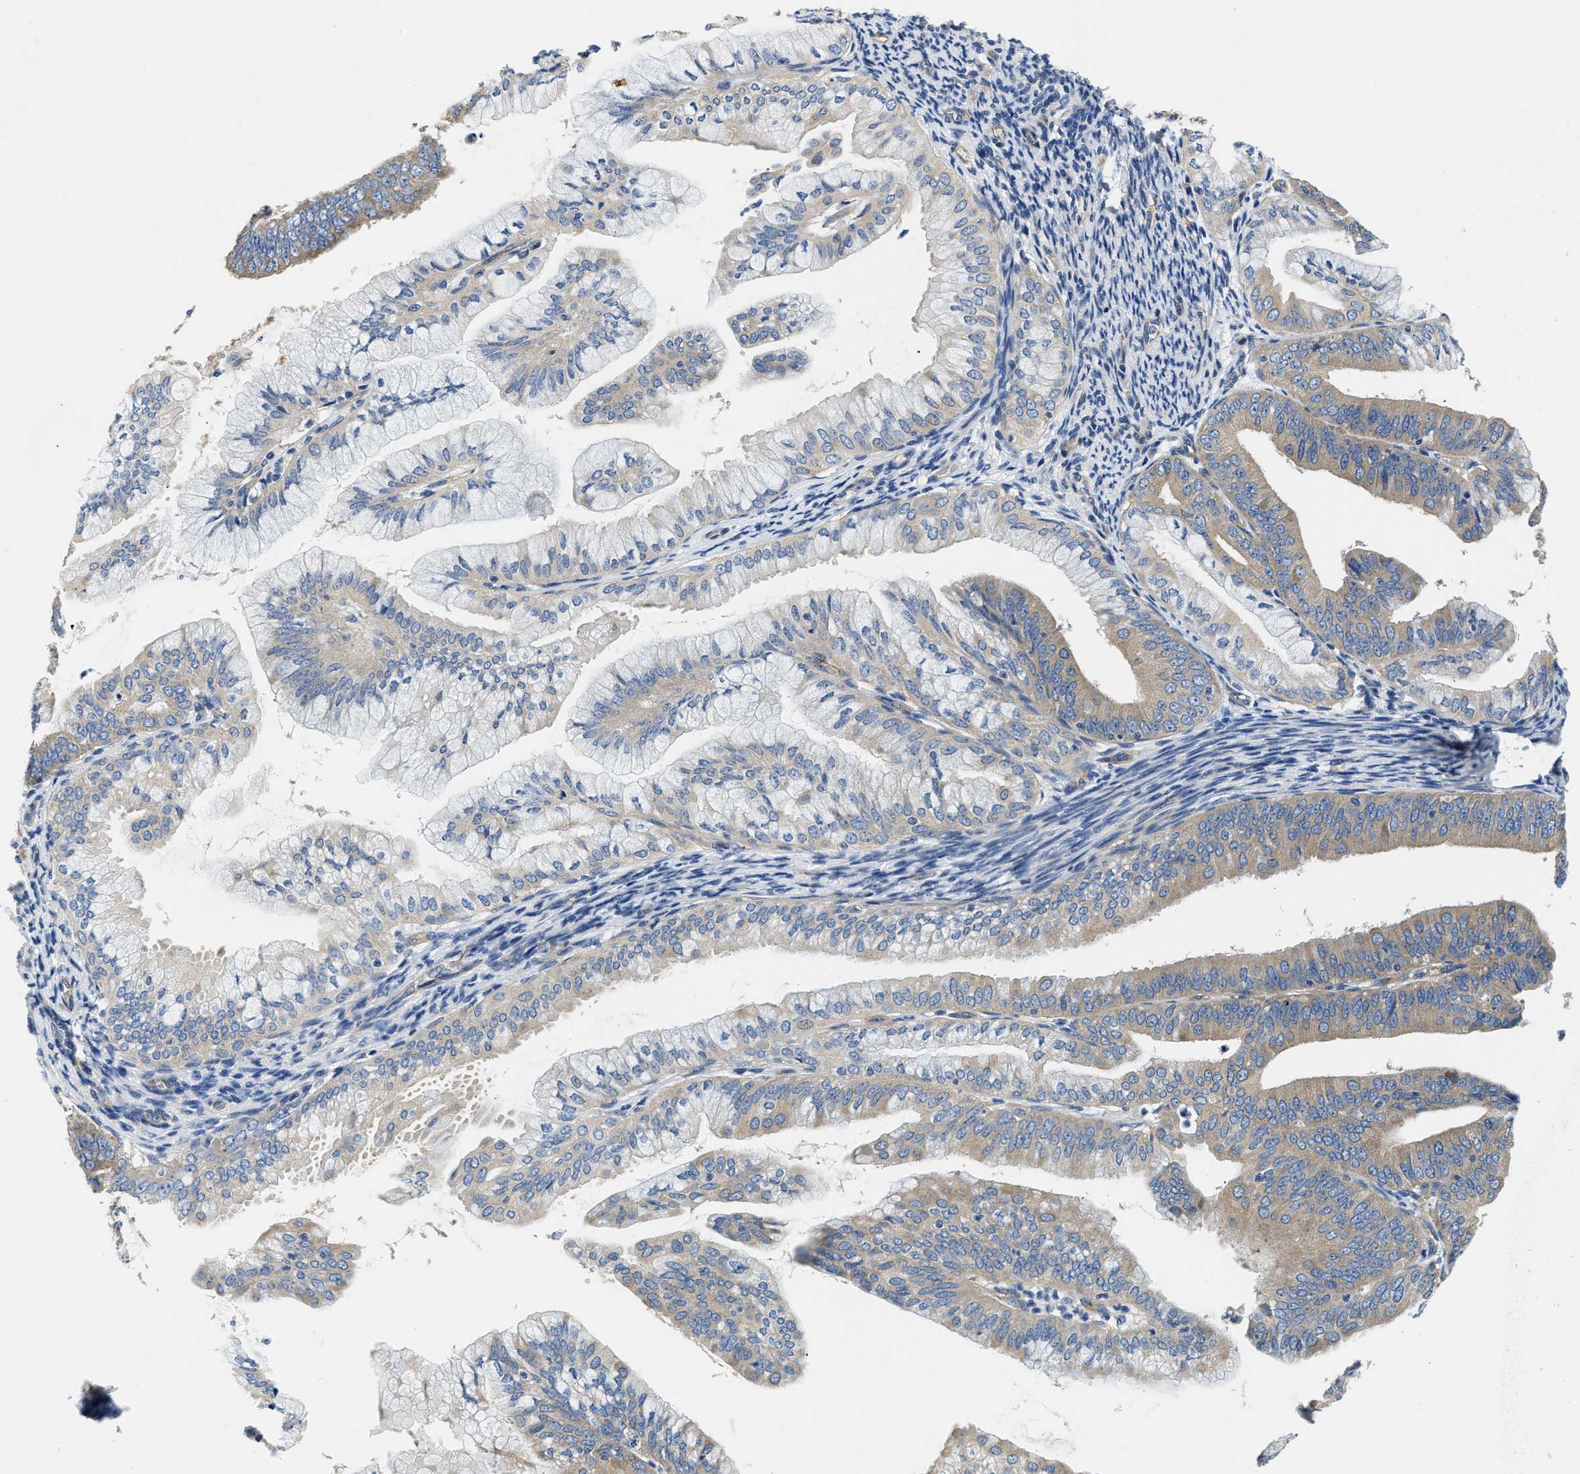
{"staining": {"intensity": "moderate", "quantity": "25%-75%", "location": "cytoplasmic/membranous"}, "tissue": "endometrial cancer", "cell_type": "Tumor cells", "image_type": "cancer", "snomed": [{"axis": "morphology", "description": "Adenocarcinoma, NOS"}, {"axis": "topography", "description": "Endometrium"}], "caption": "This histopathology image displays IHC staining of adenocarcinoma (endometrial), with medium moderate cytoplasmic/membranous expression in approximately 25%-75% of tumor cells.", "gene": "CSDE1", "patient": {"sex": "female", "age": 63}}